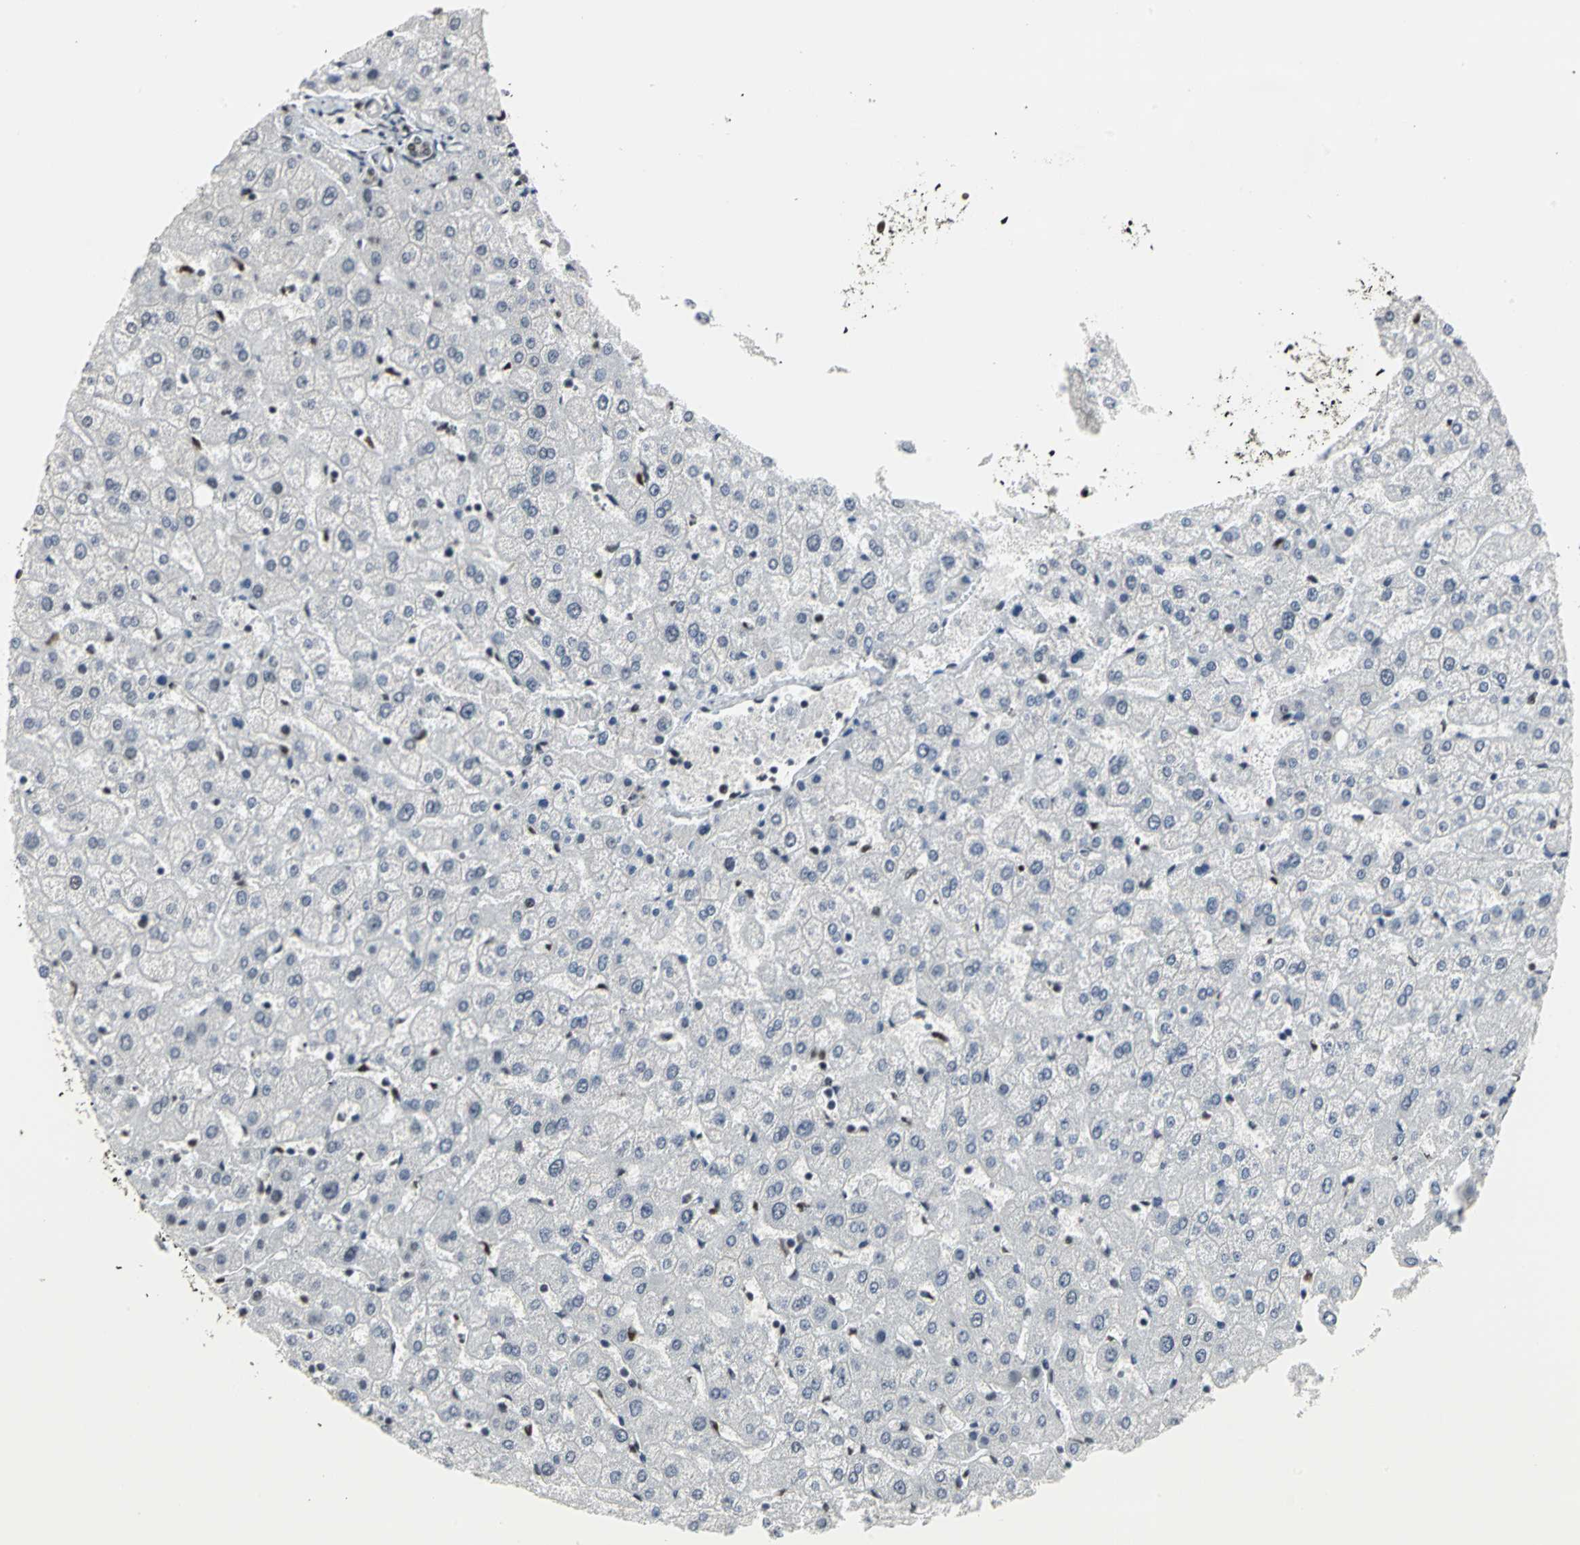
{"staining": {"intensity": "weak", "quantity": ">75%", "location": "nuclear"}, "tissue": "liver", "cell_type": "Cholangiocytes", "image_type": "normal", "snomed": [{"axis": "morphology", "description": "Normal tissue, NOS"}, {"axis": "morphology", "description": "Fibrosis, NOS"}, {"axis": "topography", "description": "Liver"}], "caption": "Protein expression analysis of normal liver demonstrates weak nuclear positivity in approximately >75% of cholangiocytes.", "gene": "CCDC88C", "patient": {"sex": "female", "age": 29}}